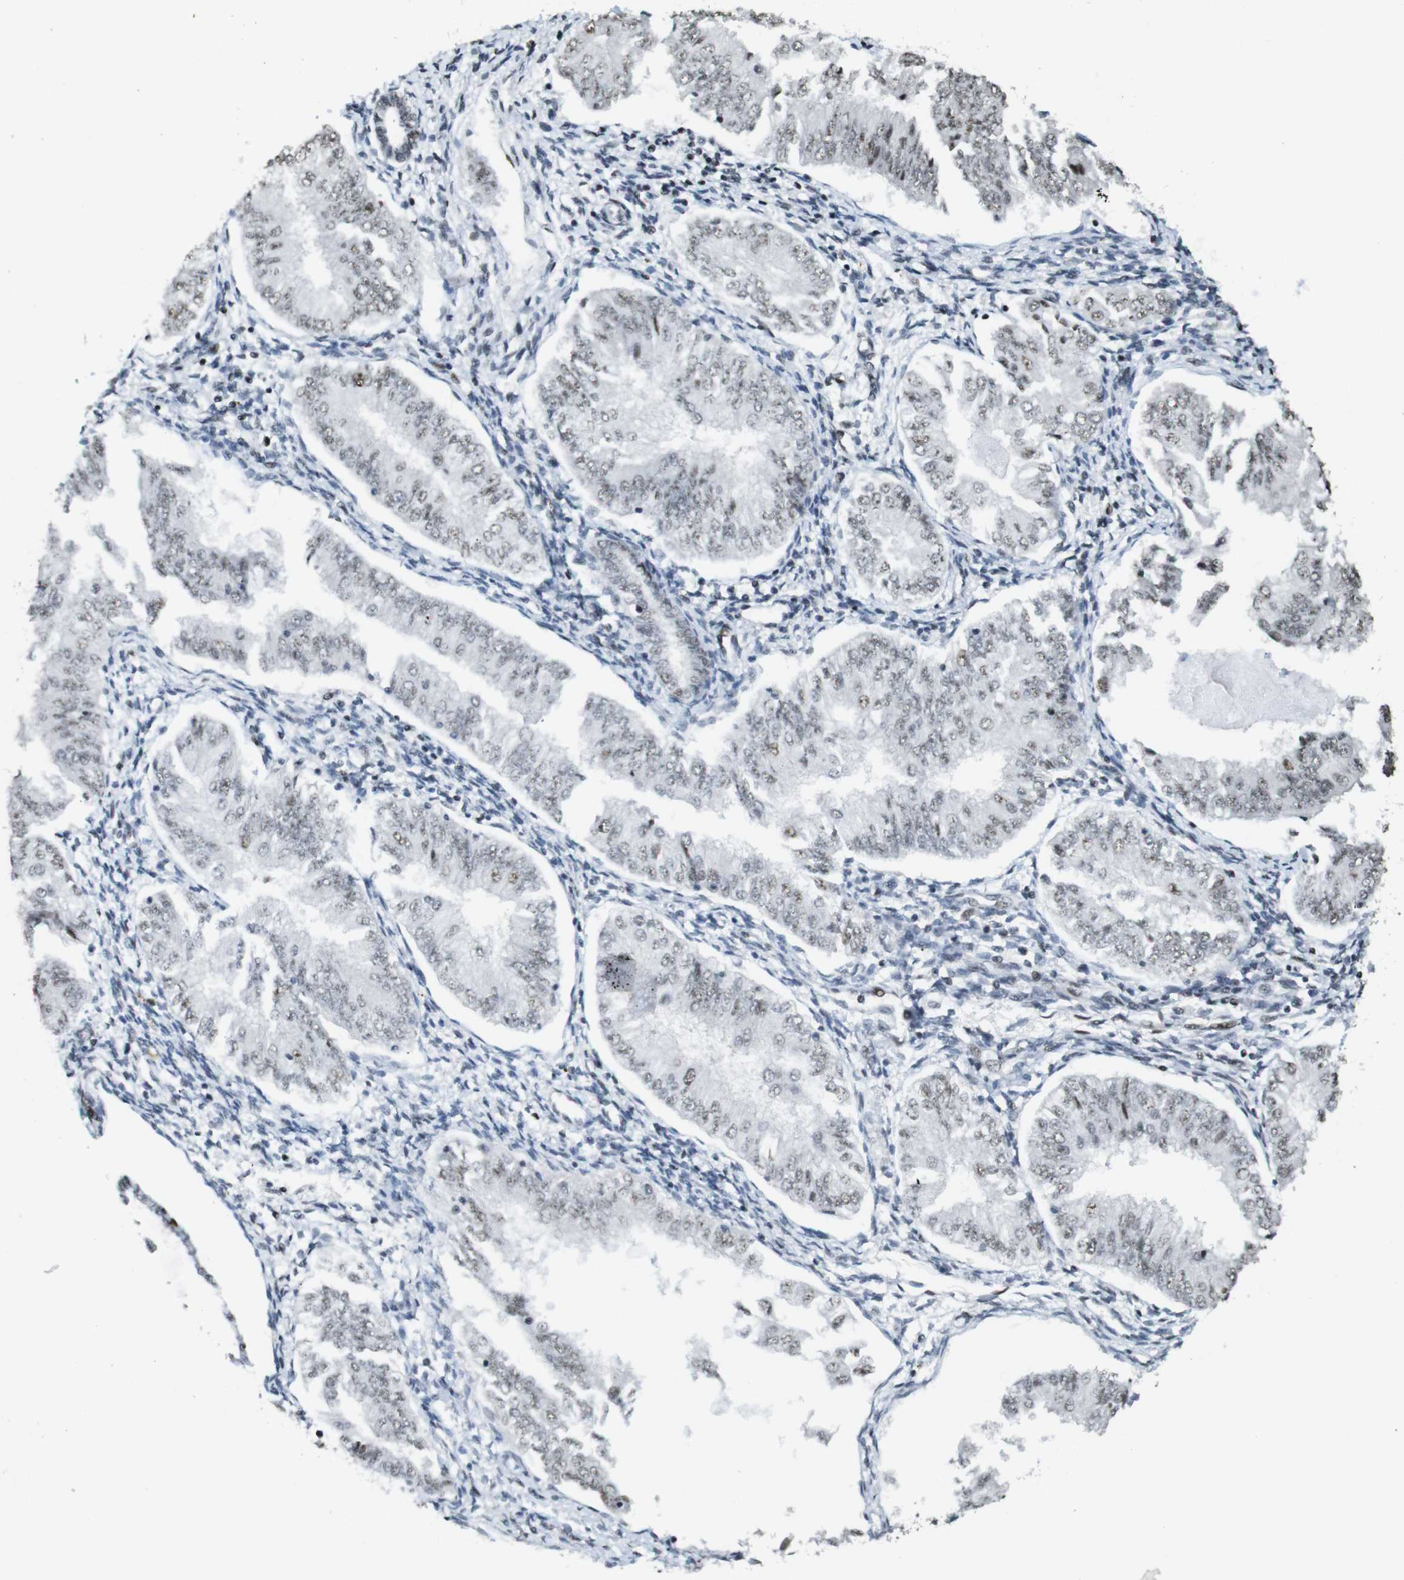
{"staining": {"intensity": "weak", "quantity": ">75%", "location": "nuclear"}, "tissue": "endometrial cancer", "cell_type": "Tumor cells", "image_type": "cancer", "snomed": [{"axis": "morphology", "description": "Adenocarcinoma, NOS"}, {"axis": "topography", "description": "Endometrium"}], "caption": "Immunohistochemical staining of endometrial adenocarcinoma demonstrates low levels of weak nuclear protein staining in about >75% of tumor cells.", "gene": "CSNK2B", "patient": {"sex": "female", "age": 53}}